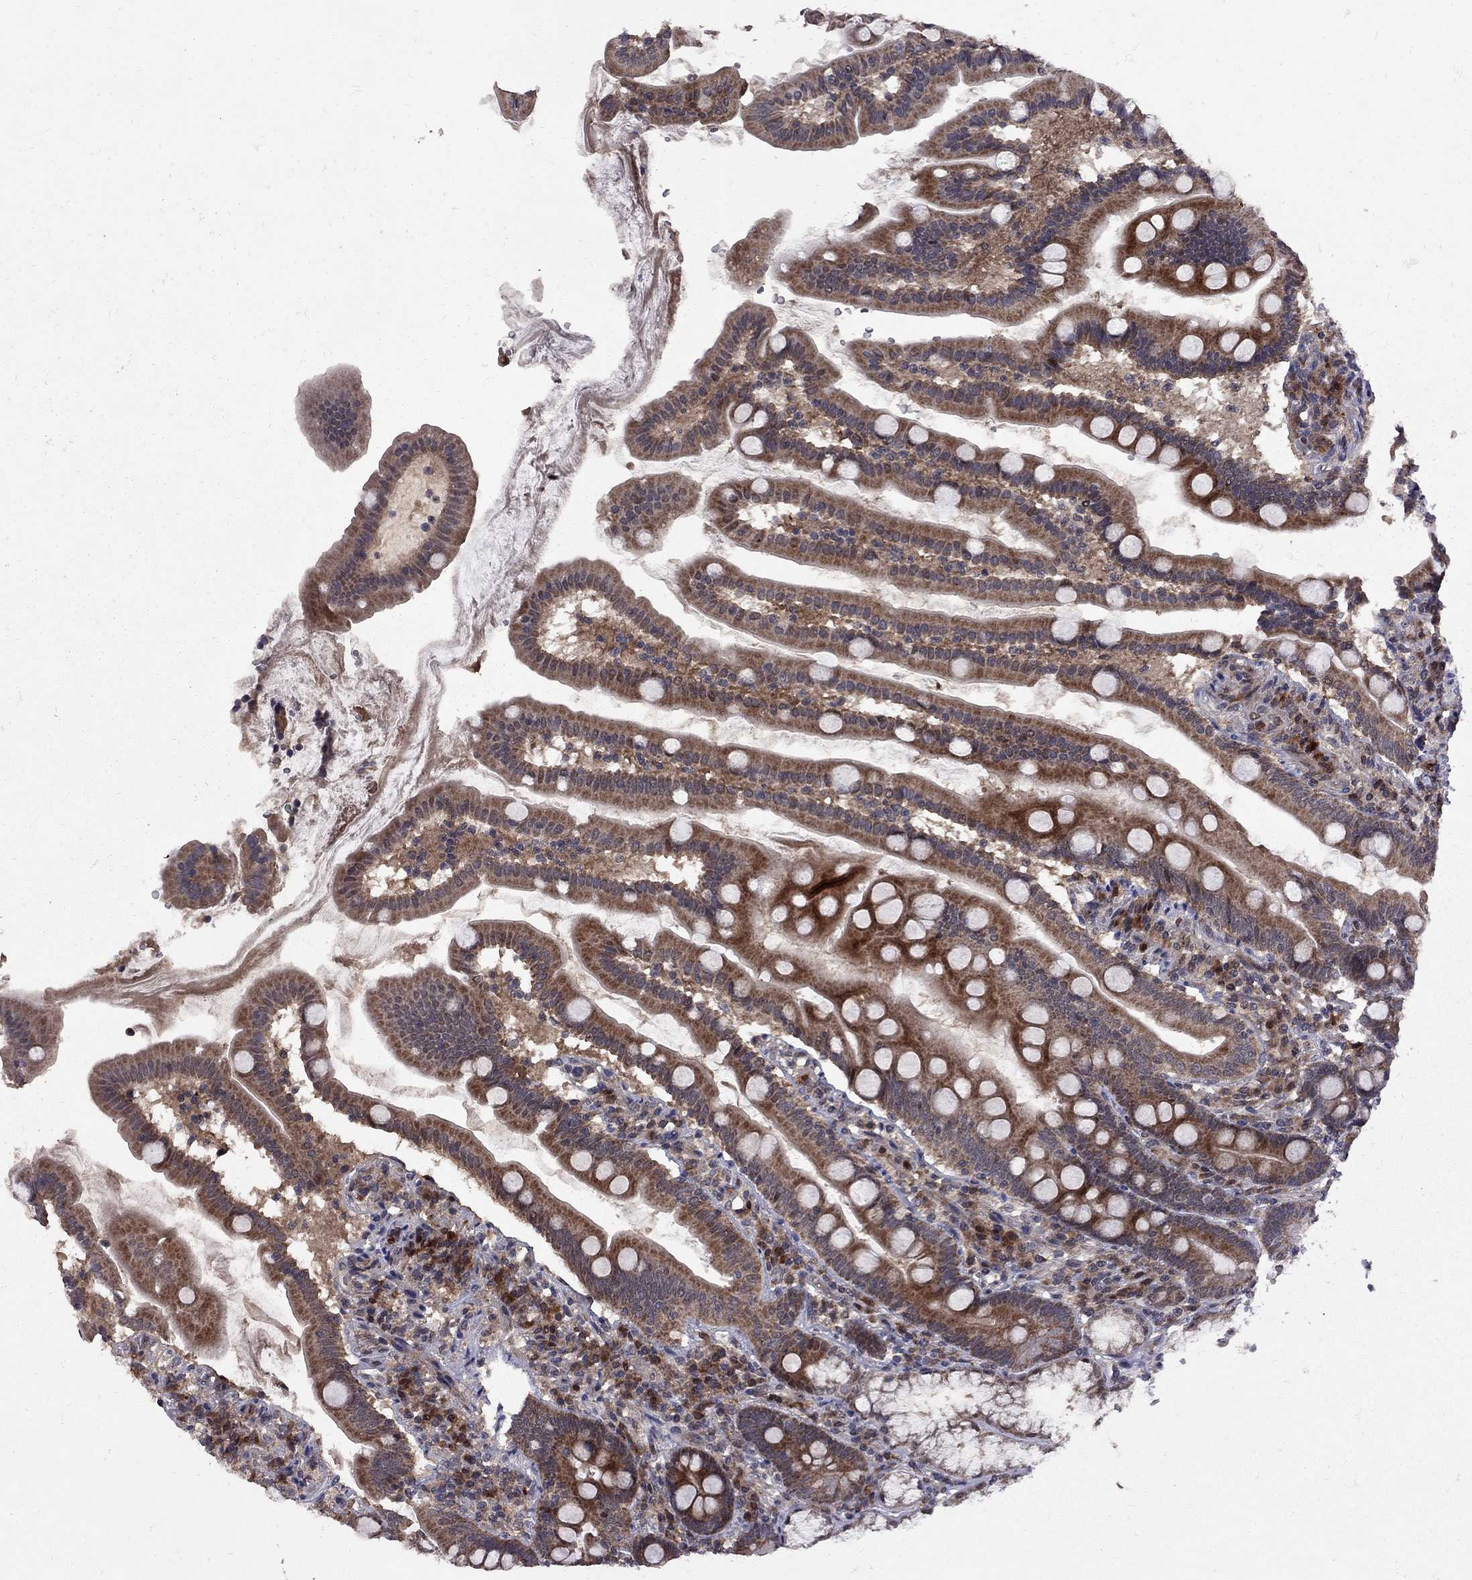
{"staining": {"intensity": "strong", "quantity": "25%-75%", "location": "cytoplasmic/membranous"}, "tissue": "duodenum", "cell_type": "Glandular cells", "image_type": "normal", "snomed": [{"axis": "morphology", "description": "Normal tissue, NOS"}, {"axis": "topography", "description": "Duodenum"}], "caption": "Immunohistochemical staining of benign duodenum demonstrates strong cytoplasmic/membranous protein positivity in about 25%-75% of glandular cells.", "gene": "IPP", "patient": {"sex": "female", "age": 67}}